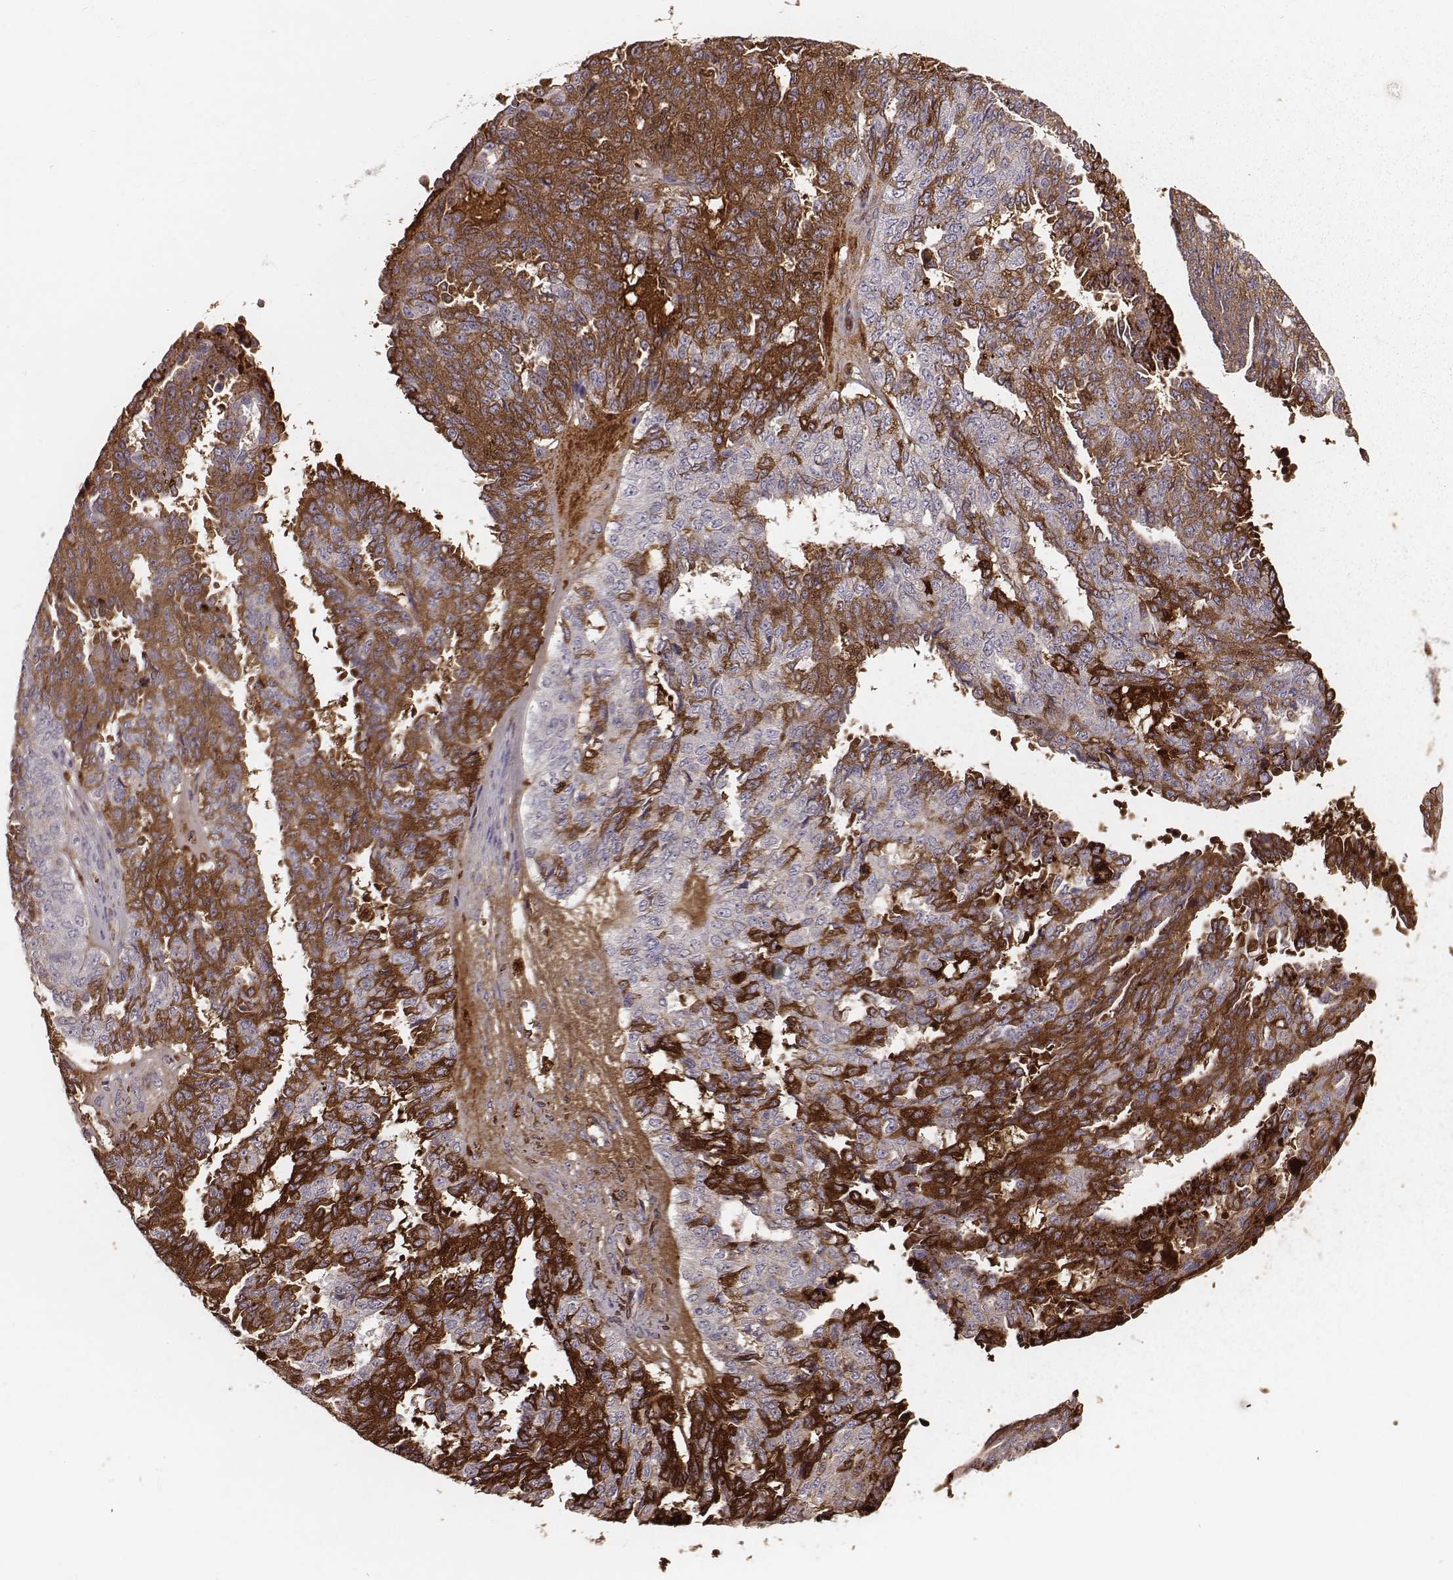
{"staining": {"intensity": "strong", "quantity": "25%-75%", "location": "cytoplasmic/membranous"}, "tissue": "ovarian cancer", "cell_type": "Tumor cells", "image_type": "cancer", "snomed": [{"axis": "morphology", "description": "Cystadenocarcinoma, serous, NOS"}, {"axis": "topography", "description": "Ovary"}], "caption": "Brown immunohistochemical staining in human ovarian serous cystadenocarcinoma displays strong cytoplasmic/membranous positivity in about 25%-75% of tumor cells.", "gene": "CFTR", "patient": {"sex": "female", "age": 71}}